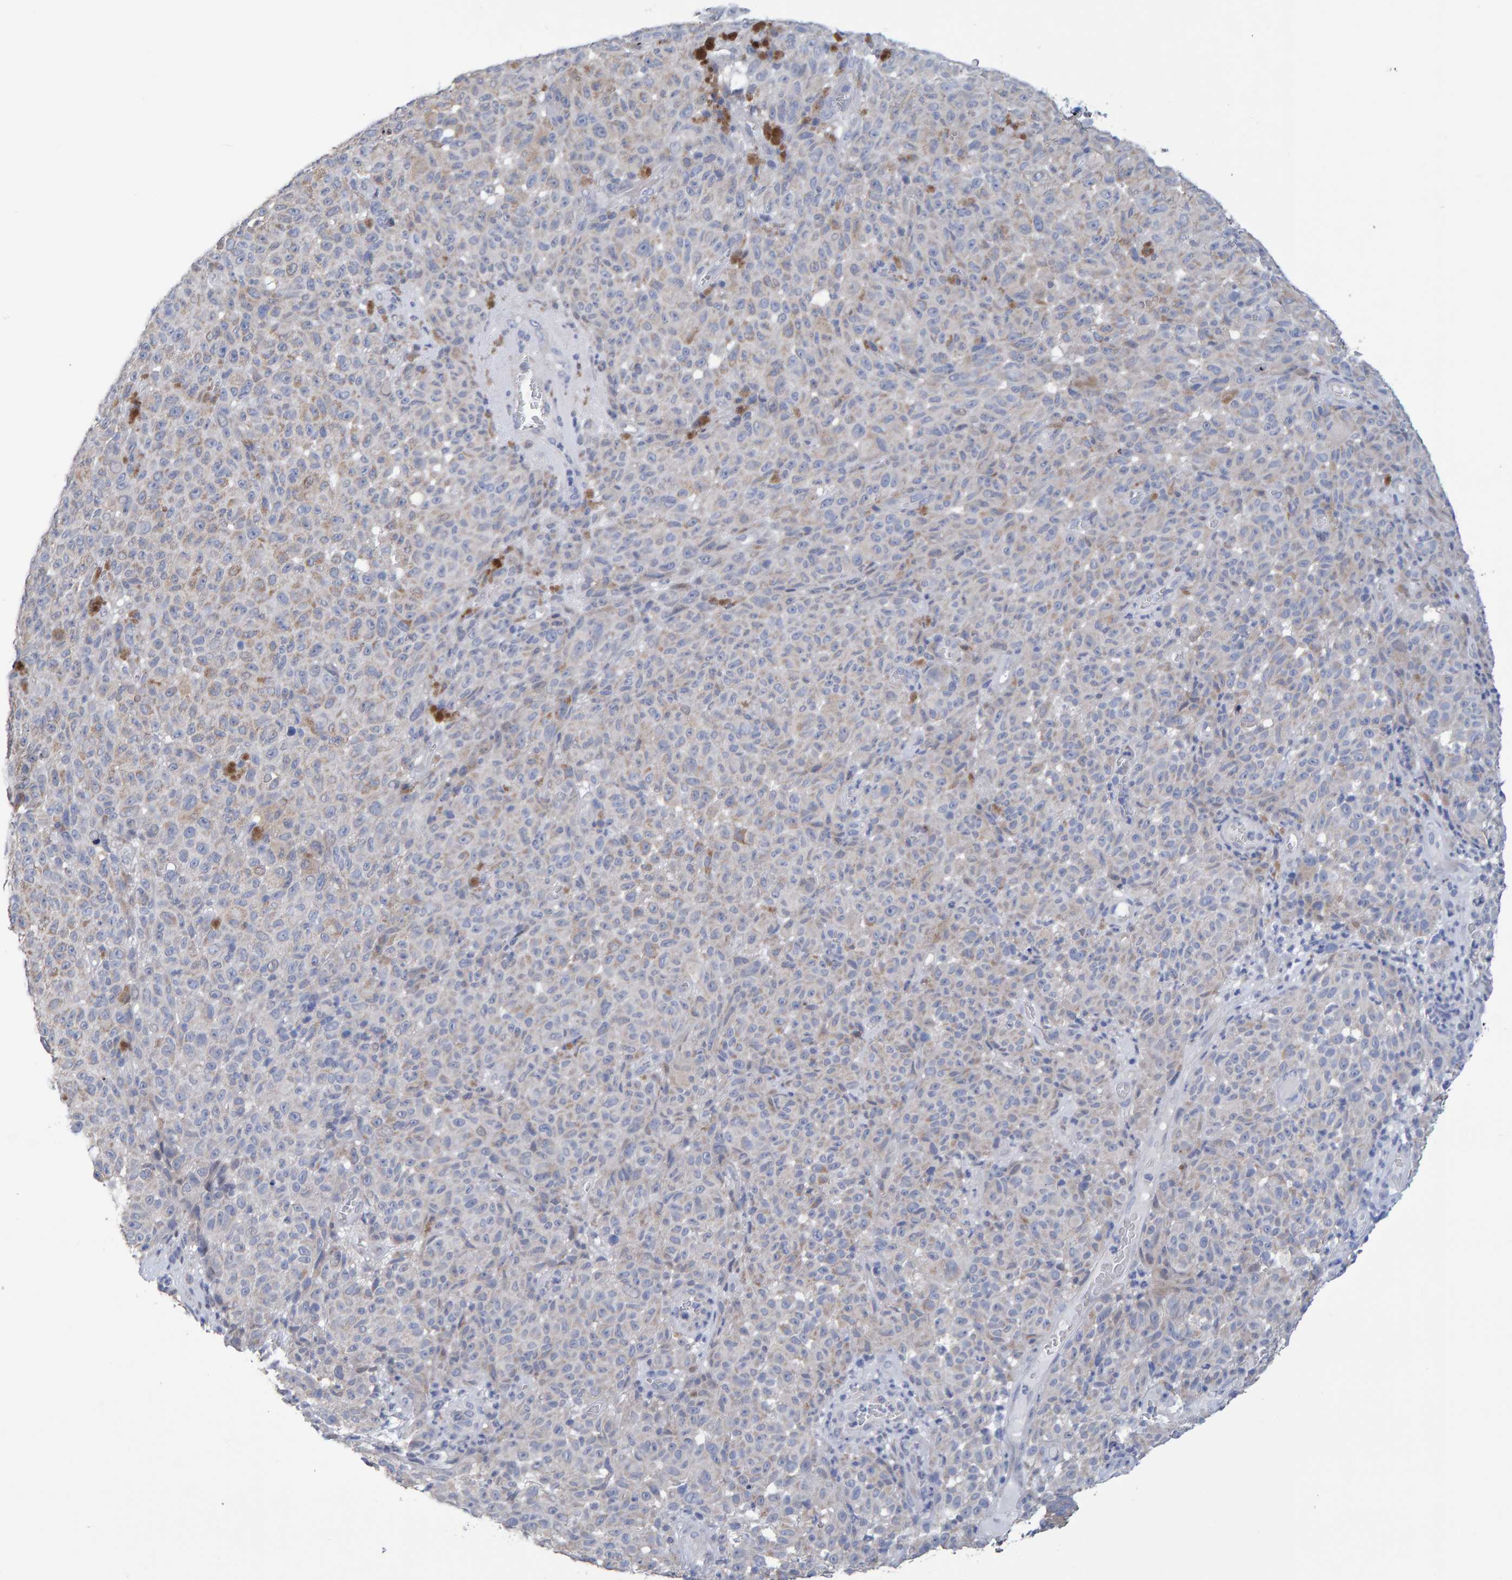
{"staining": {"intensity": "negative", "quantity": "none", "location": "none"}, "tissue": "melanoma", "cell_type": "Tumor cells", "image_type": "cancer", "snomed": [{"axis": "morphology", "description": "Malignant melanoma, NOS"}, {"axis": "topography", "description": "Skin"}], "caption": "Immunohistochemistry (IHC) histopathology image of neoplastic tissue: malignant melanoma stained with DAB (3,3'-diaminobenzidine) reveals no significant protein expression in tumor cells.", "gene": "USP43", "patient": {"sex": "female", "age": 82}}